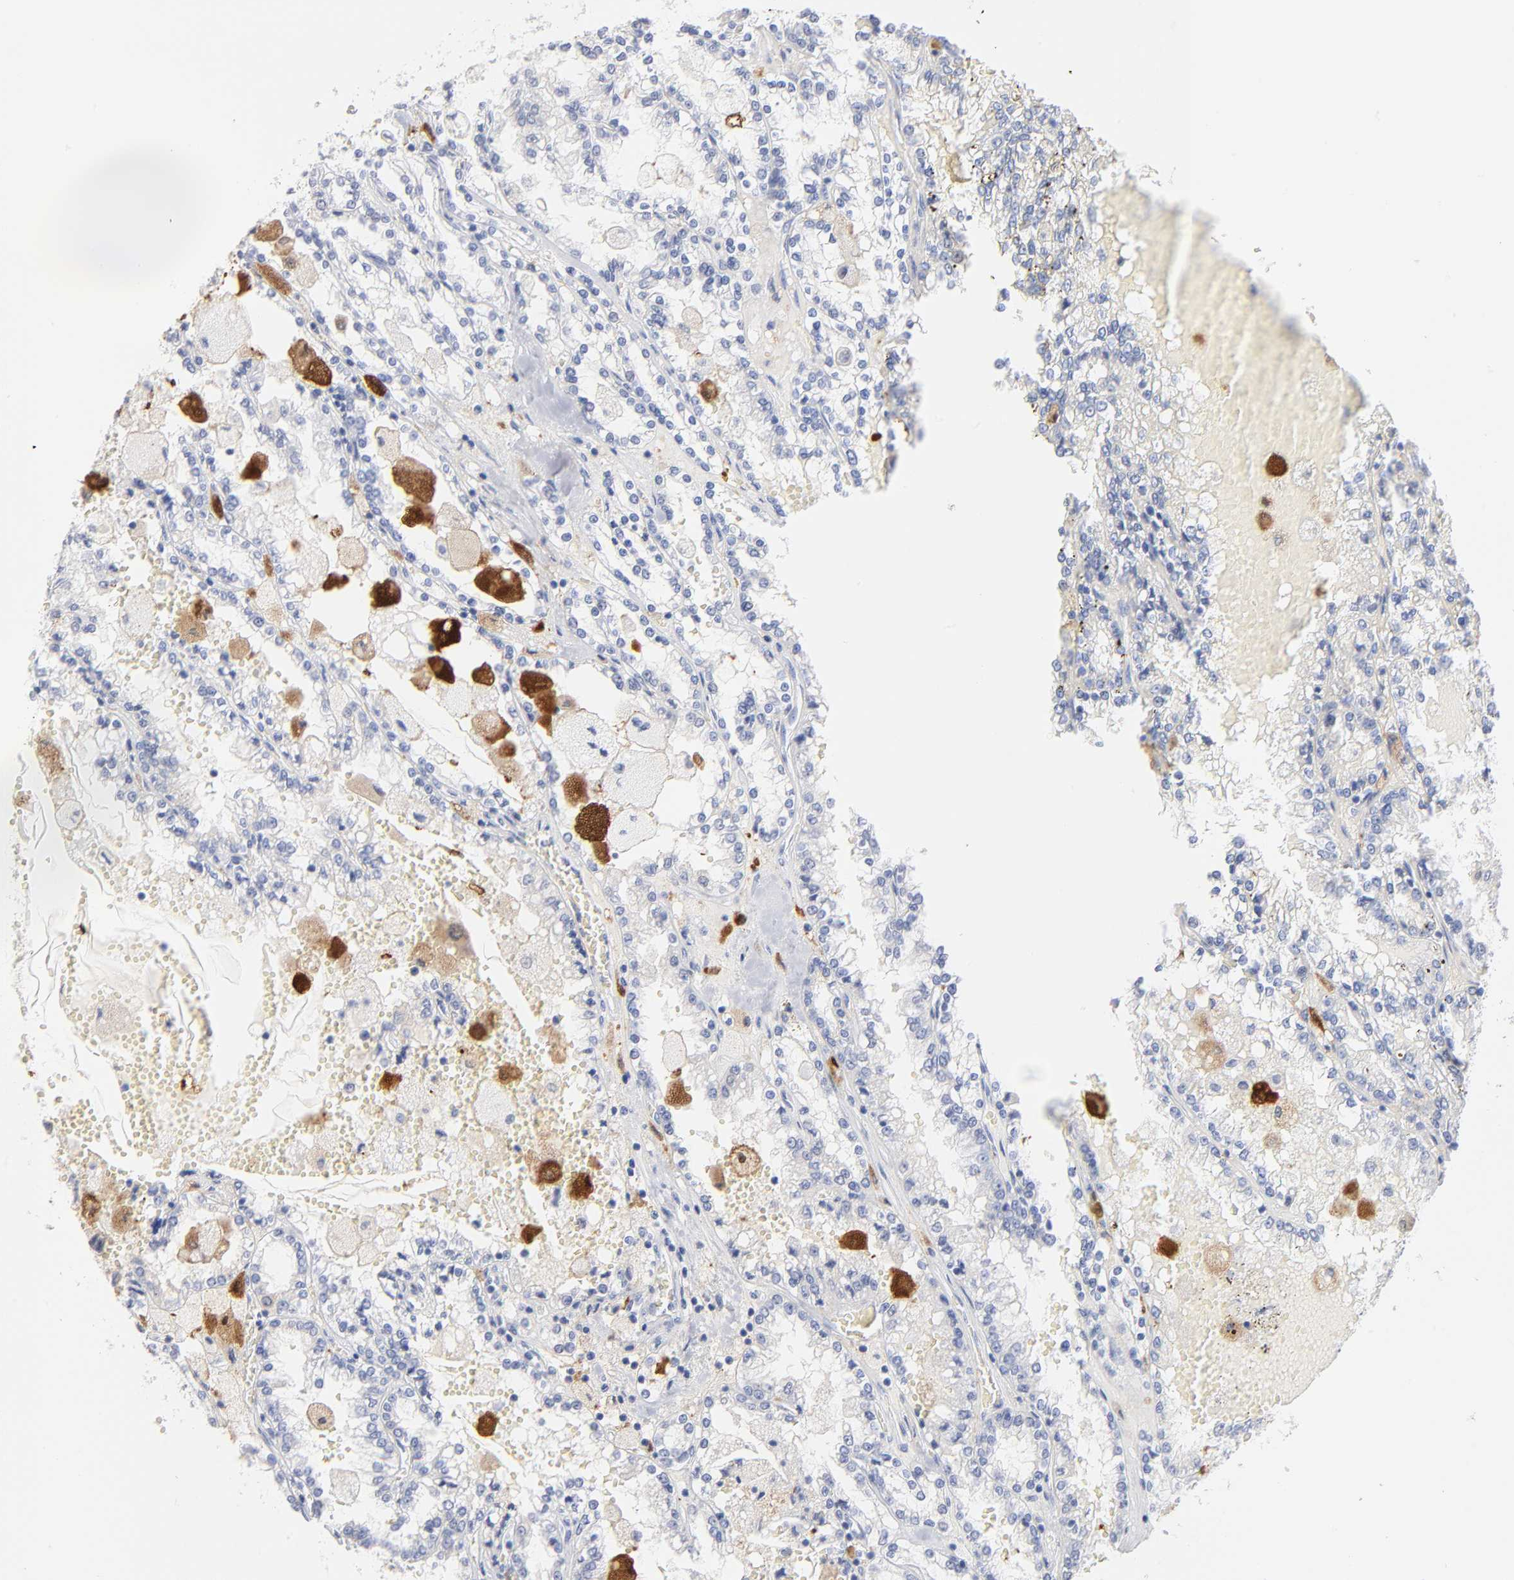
{"staining": {"intensity": "negative", "quantity": "none", "location": "none"}, "tissue": "renal cancer", "cell_type": "Tumor cells", "image_type": "cancer", "snomed": [{"axis": "morphology", "description": "Adenocarcinoma, NOS"}, {"axis": "topography", "description": "Kidney"}], "caption": "Immunohistochemical staining of human renal adenocarcinoma exhibits no significant expression in tumor cells.", "gene": "IFIT2", "patient": {"sex": "female", "age": 56}}